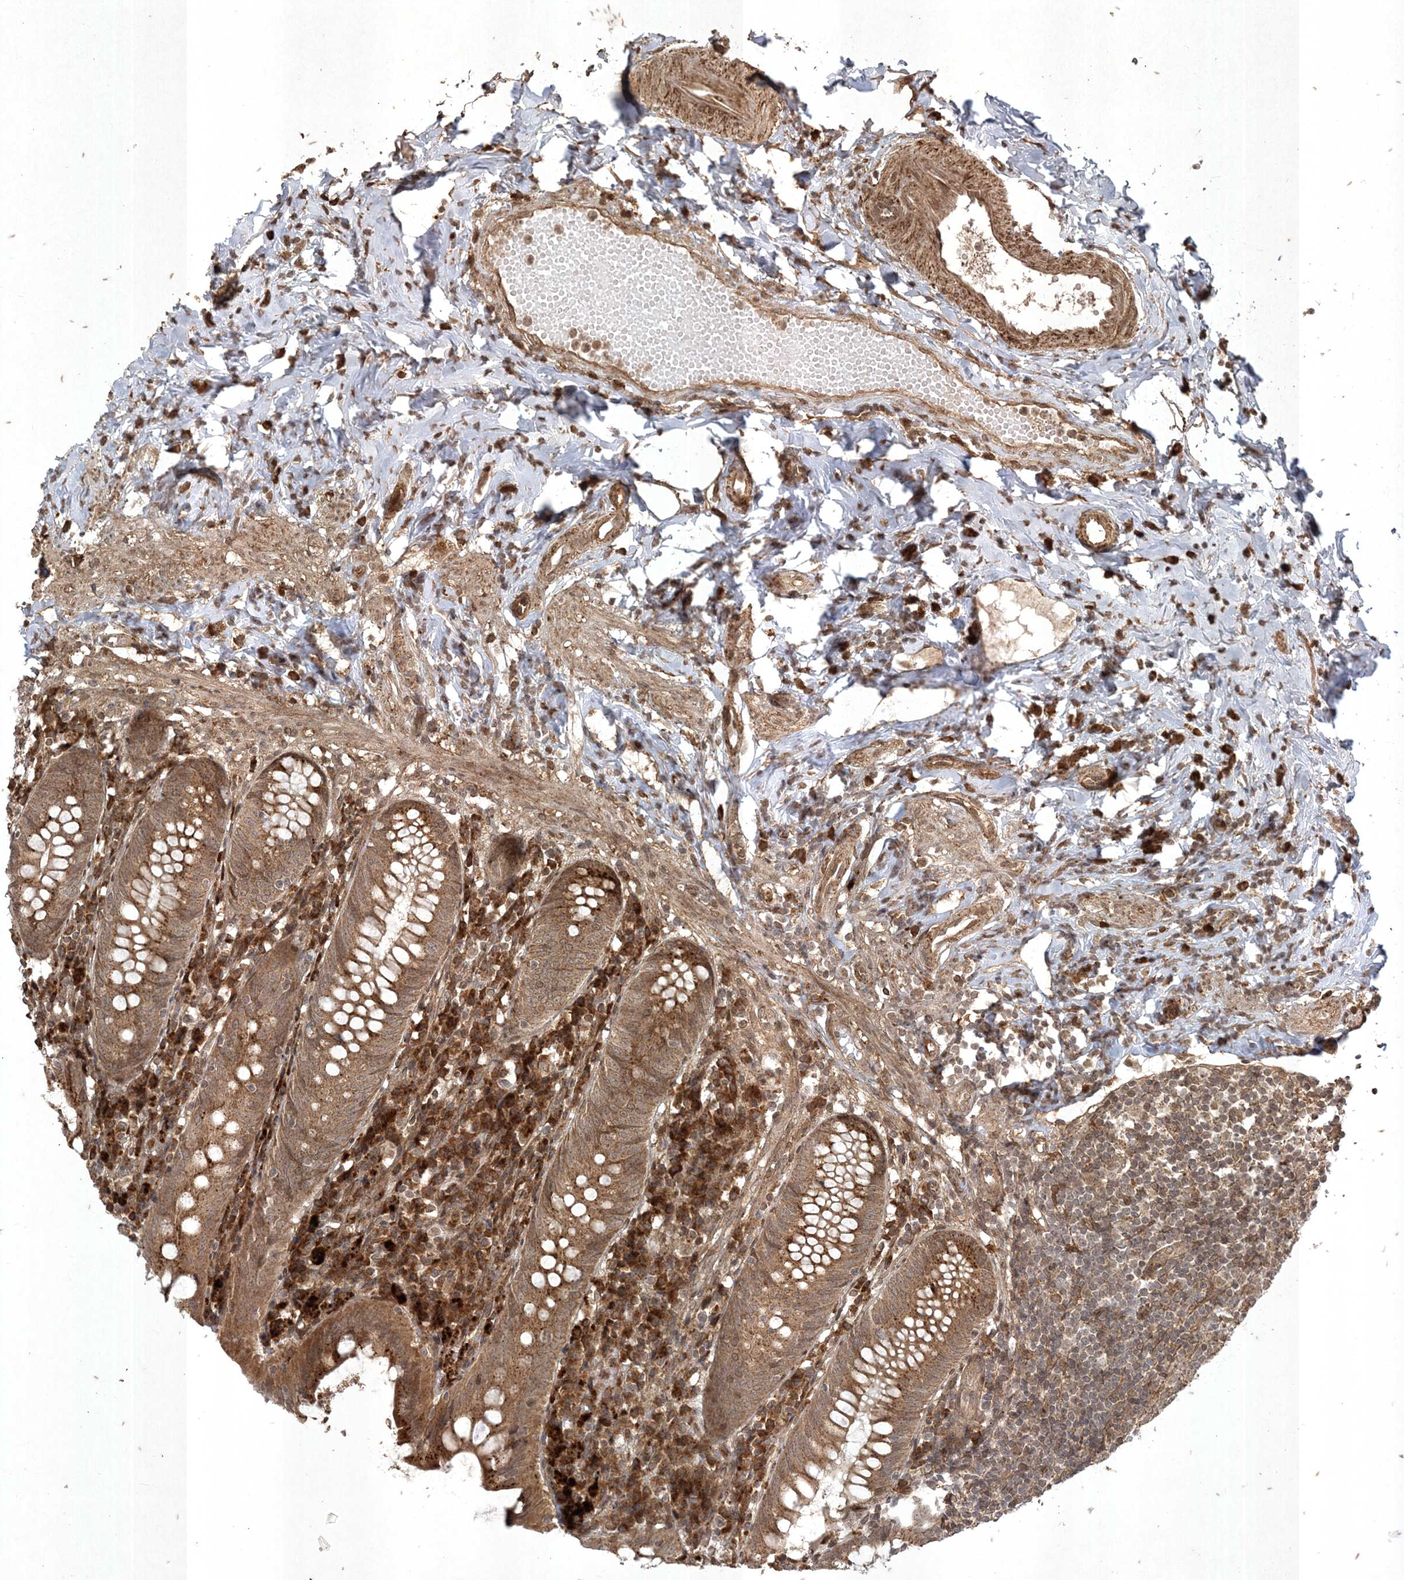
{"staining": {"intensity": "moderate", "quantity": ">75%", "location": "cytoplasmic/membranous"}, "tissue": "appendix", "cell_type": "Glandular cells", "image_type": "normal", "snomed": [{"axis": "morphology", "description": "Normal tissue, NOS"}, {"axis": "topography", "description": "Appendix"}], "caption": "Protein analysis of benign appendix displays moderate cytoplasmic/membranous positivity in about >75% of glandular cells.", "gene": "RRAS", "patient": {"sex": "female", "age": 54}}